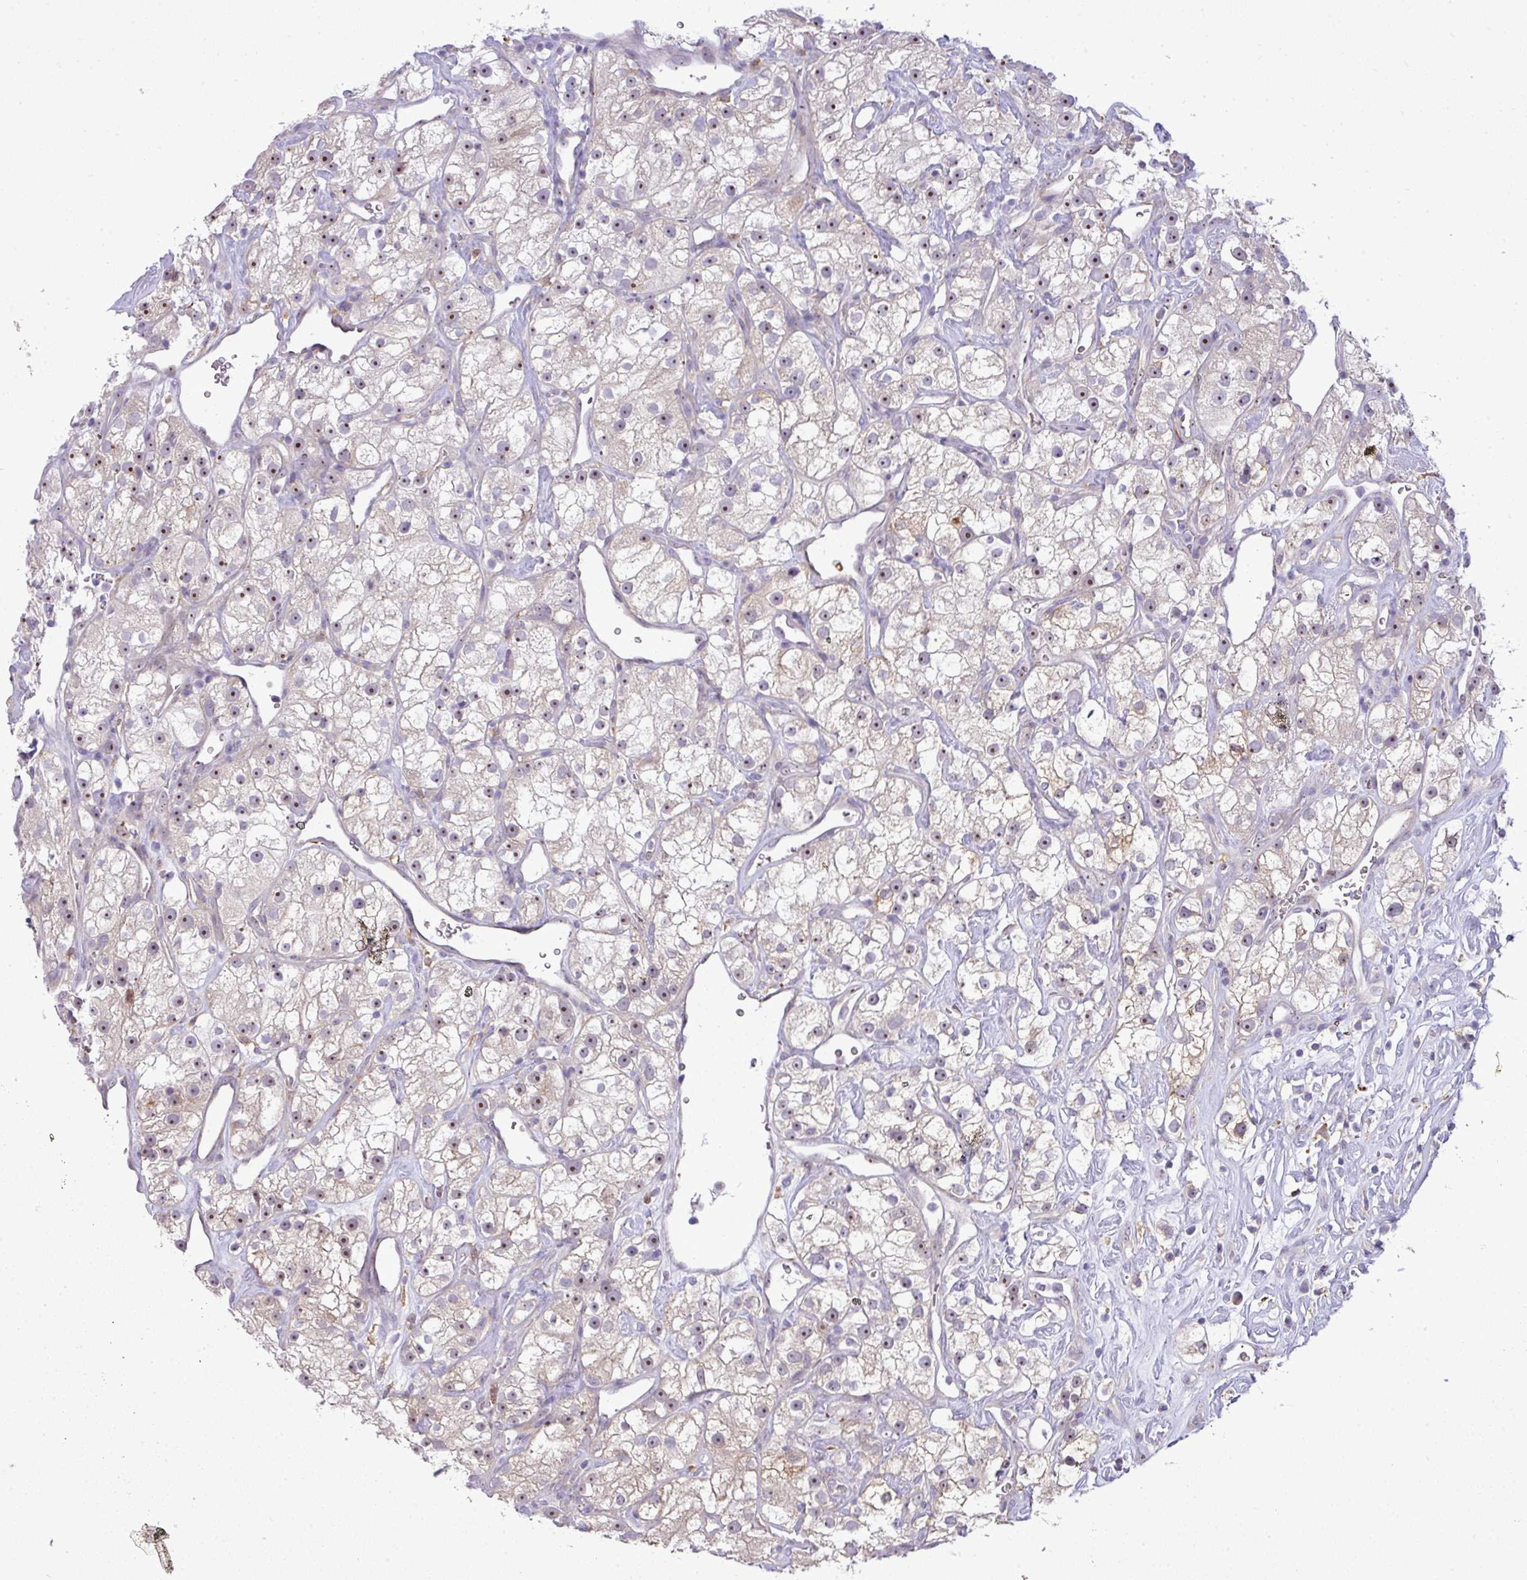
{"staining": {"intensity": "moderate", "quantity": "25%-75%", "location": "nuclear"}, "tissue": "renal cancer", "cell_type": "Tumor cells", "image_type": "cancer", "snomed": [{"axis": "morphology", "description": "Adenocarcinoma, NOS"}, {"axis": "topography", "description": "Kidney"}], "caption": "Tumor cells demonstrate medium levels of moderate nuclear expression in approximately 25%-75% of cells in renal cancer.", "gene": "MAK16", "patient": {"sex": "male", "age": 77}}